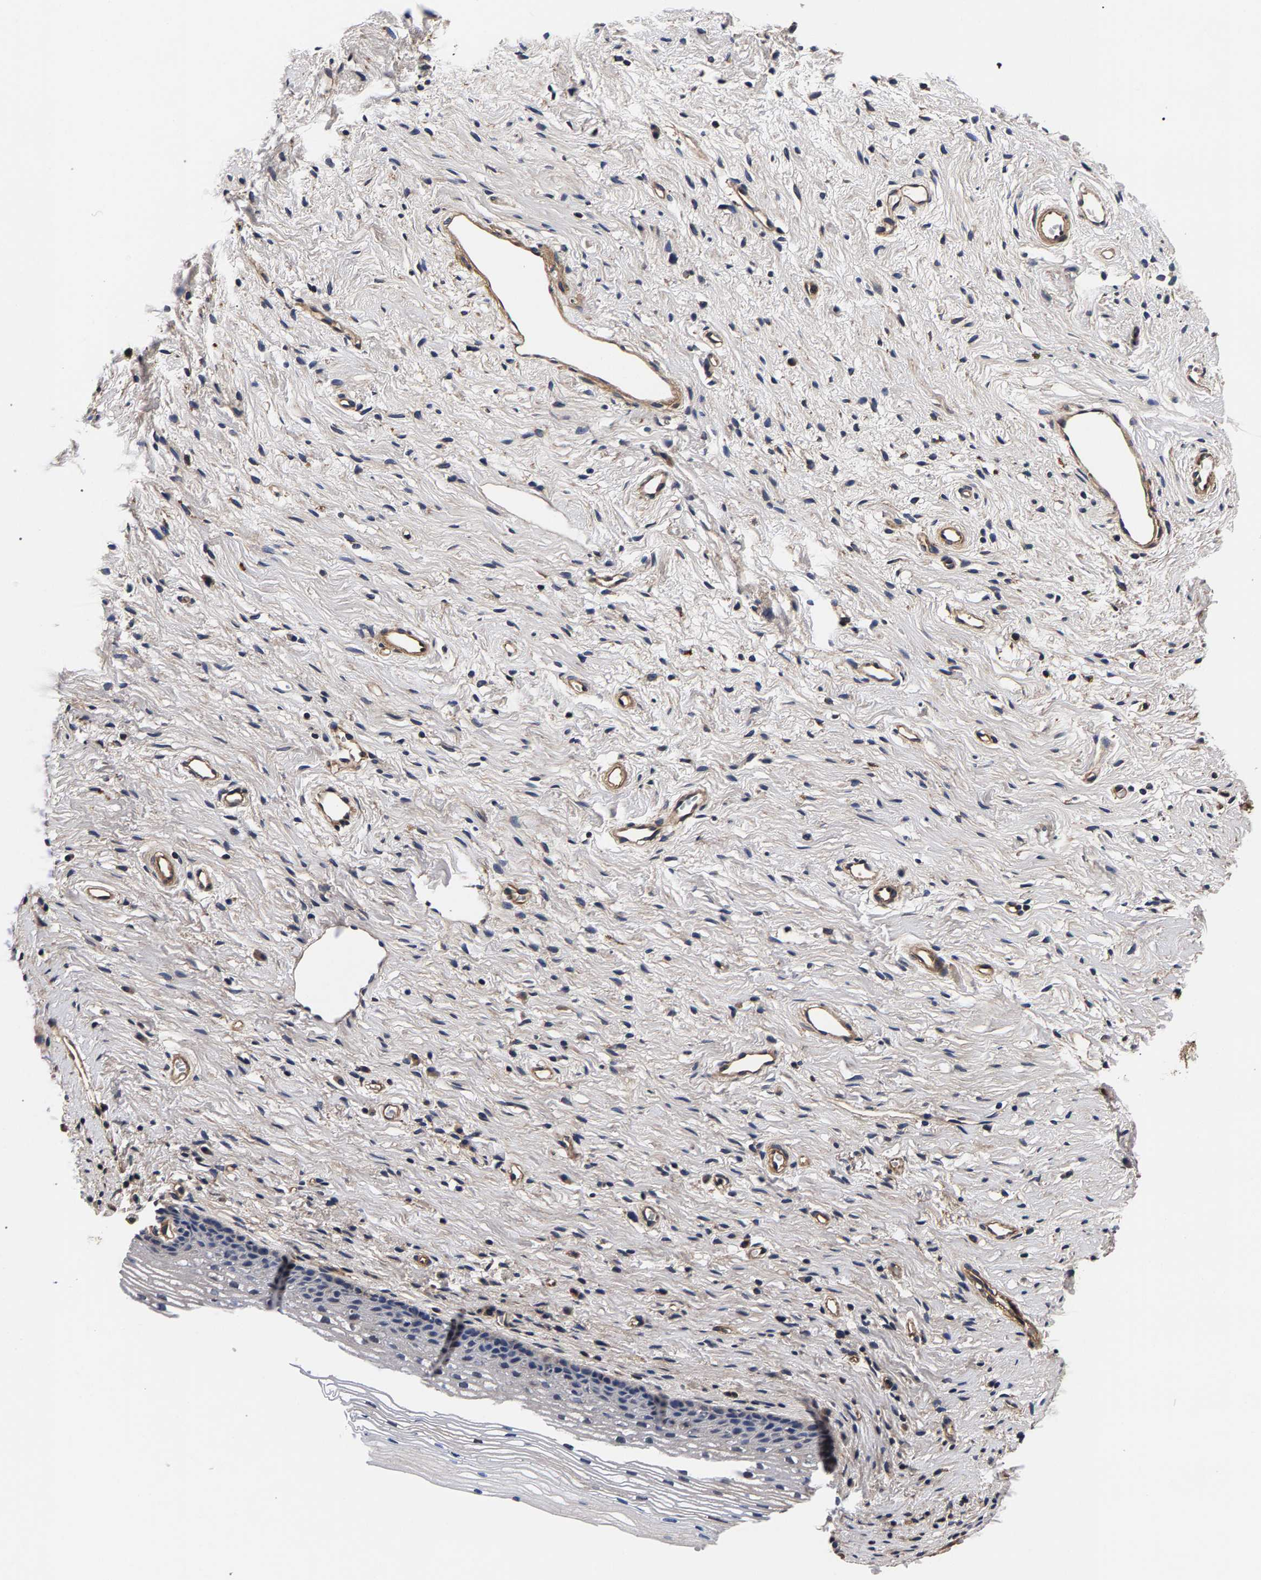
{"staining": {"intensity": "negative", "quantity": "none", "location": "none"}, "tissue": "cervix", "cell_type": "Glandular cells", "image_type": "normal", "snomed": [{"axis": "morphology", "description": "Normal tissue, NOS"}, {"axis": "topography", "description": "Cervix"}], "caption": "Cervix stained for a protein using immunohistochemistry exhibits no staining glandular cells.", "gene": "MARCHF7", "patient": {"sex": "female", "age": 77}}